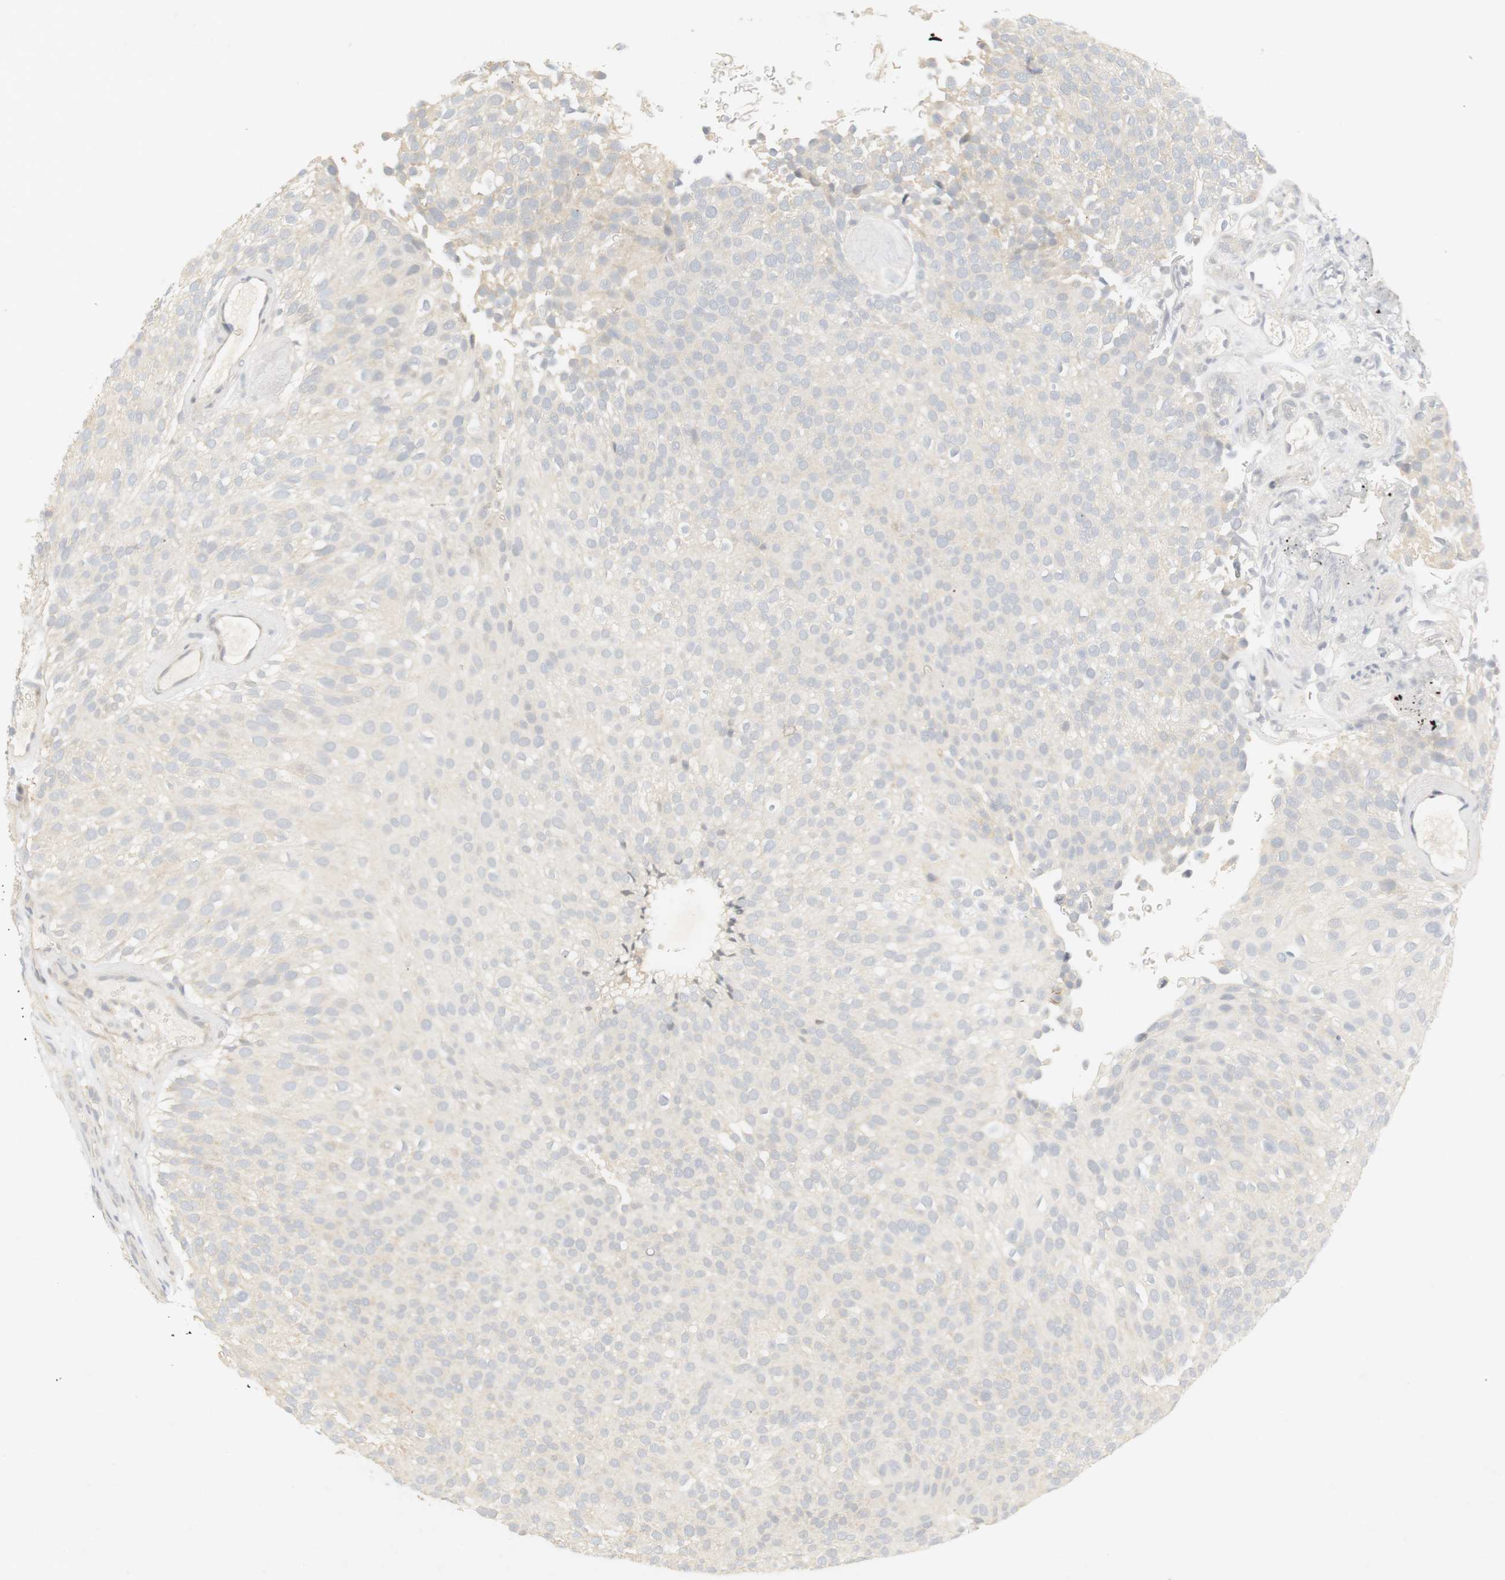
{"staining": {"intensity": "weak", "quantity": "25%-75%", "location": "cytoplasmic/membranous"}, "tissue": "urothelial cancer", "cell_type": "Tumor cells", "image_type": "cancer", "snomed": [{"axis": "morphology", "description": "Urothelial carcinoma, Low grade"}, {"axis": "topography", "description": "Urinary bladder"}], "caption": "Immunohistochemistry (IHC) photomicrograph of human urothelial cancer stained for a protein (brown), which exhibits low levels of weak cytoplasmic/membranous staining in about 25%-75% of tumor cells.", "gene": "RTN3", "patient": {"sex": "male", "age": 78}}